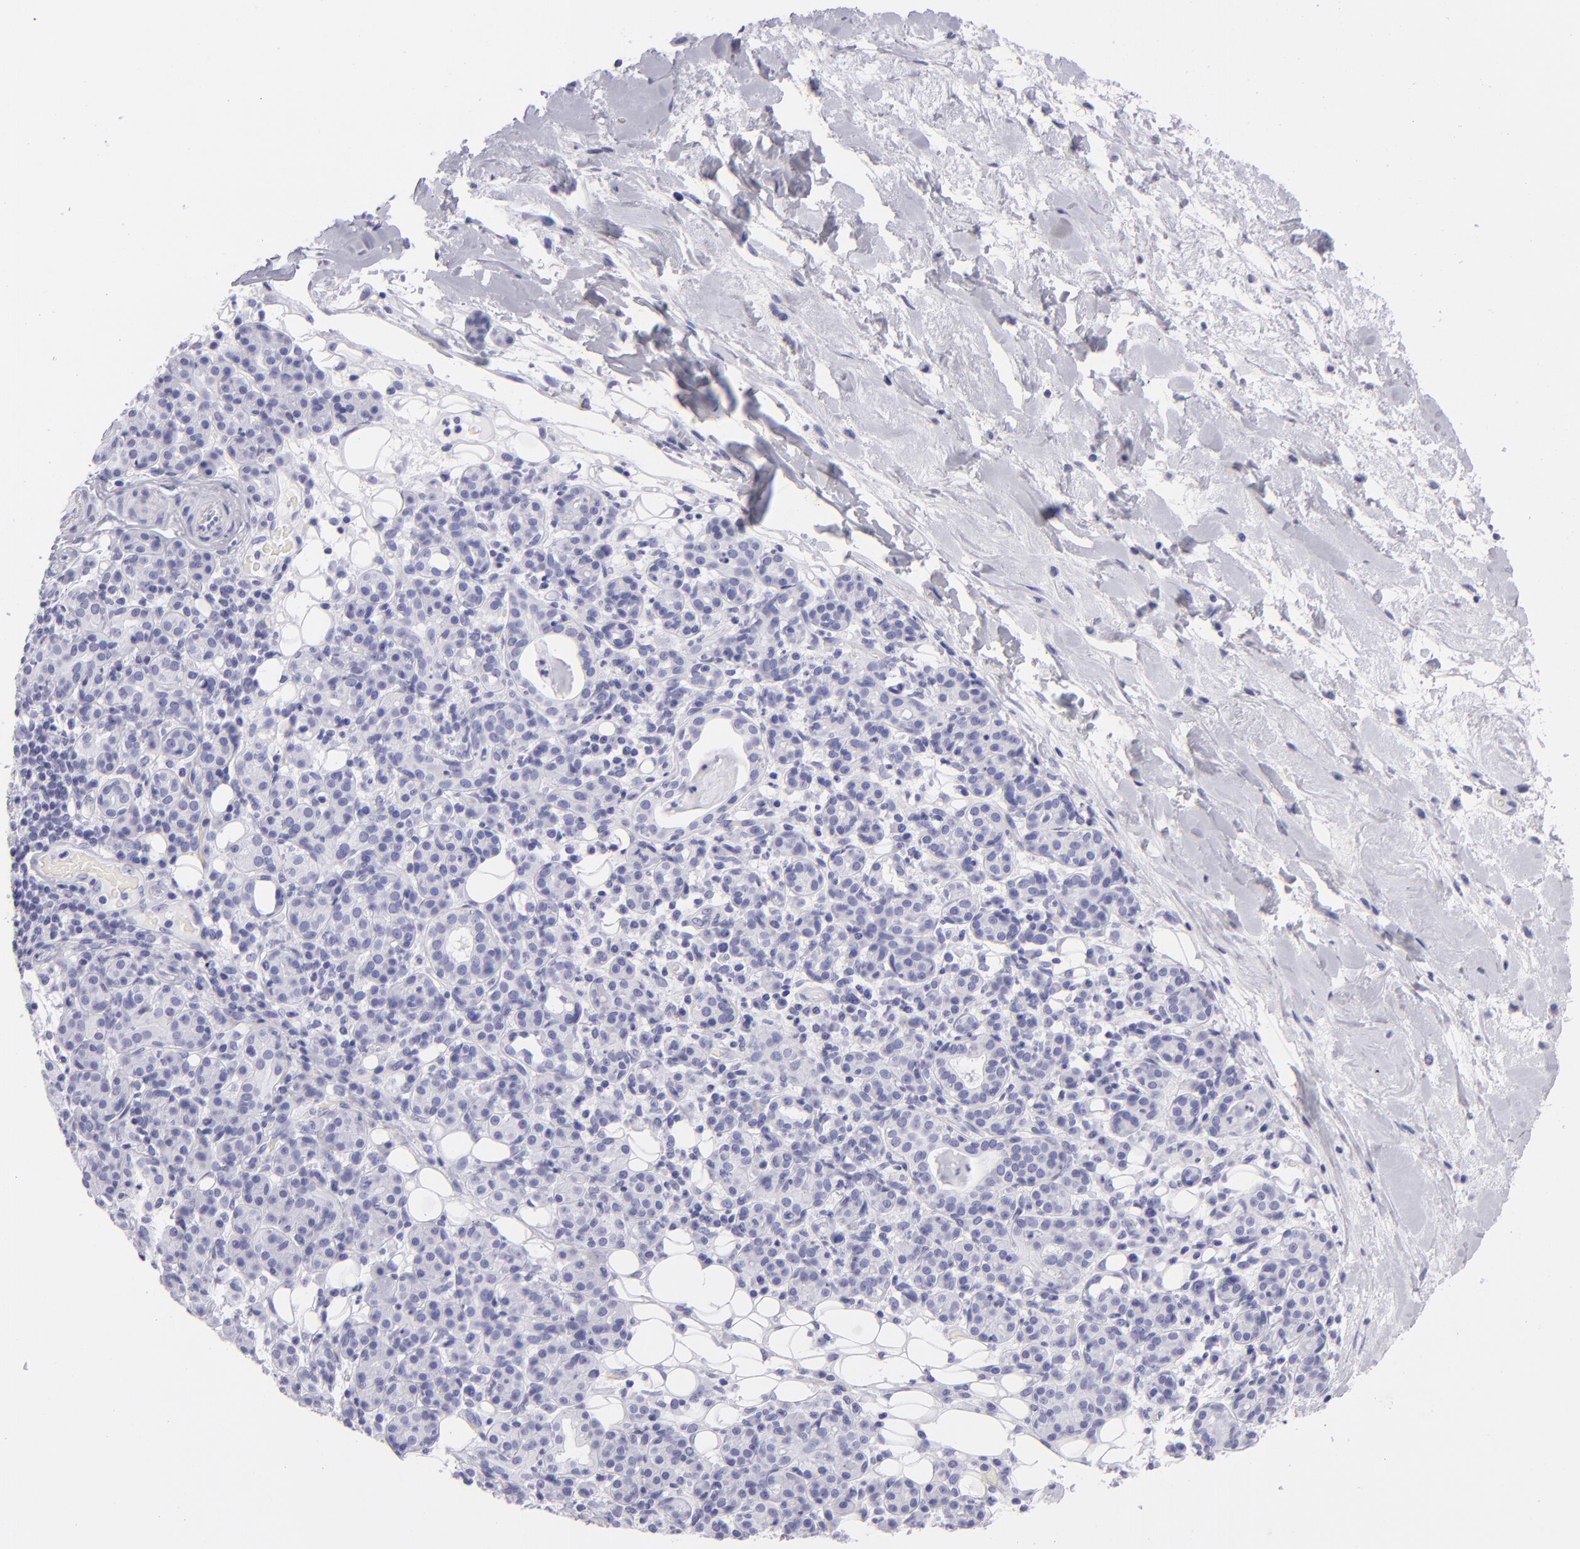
{"staining": {"intensity": "negative", "quantity": "none", "location": "none"}, "tissue": "skin cancer", "cell_type": "Tumor cells", "image_type": "cancer", "snomed": [{"axis": "morphology", "description": "Squamous cell carcinoma, NOS"}, {"axis": "topography", "description": "Skin"}], "caption": "Tumor cells show no significant positivity in skin cancer. (DAB IHC with hematoxylin counter stain).", "gene": "PVALB", "patient": {"sex": "male", "age": 84}}